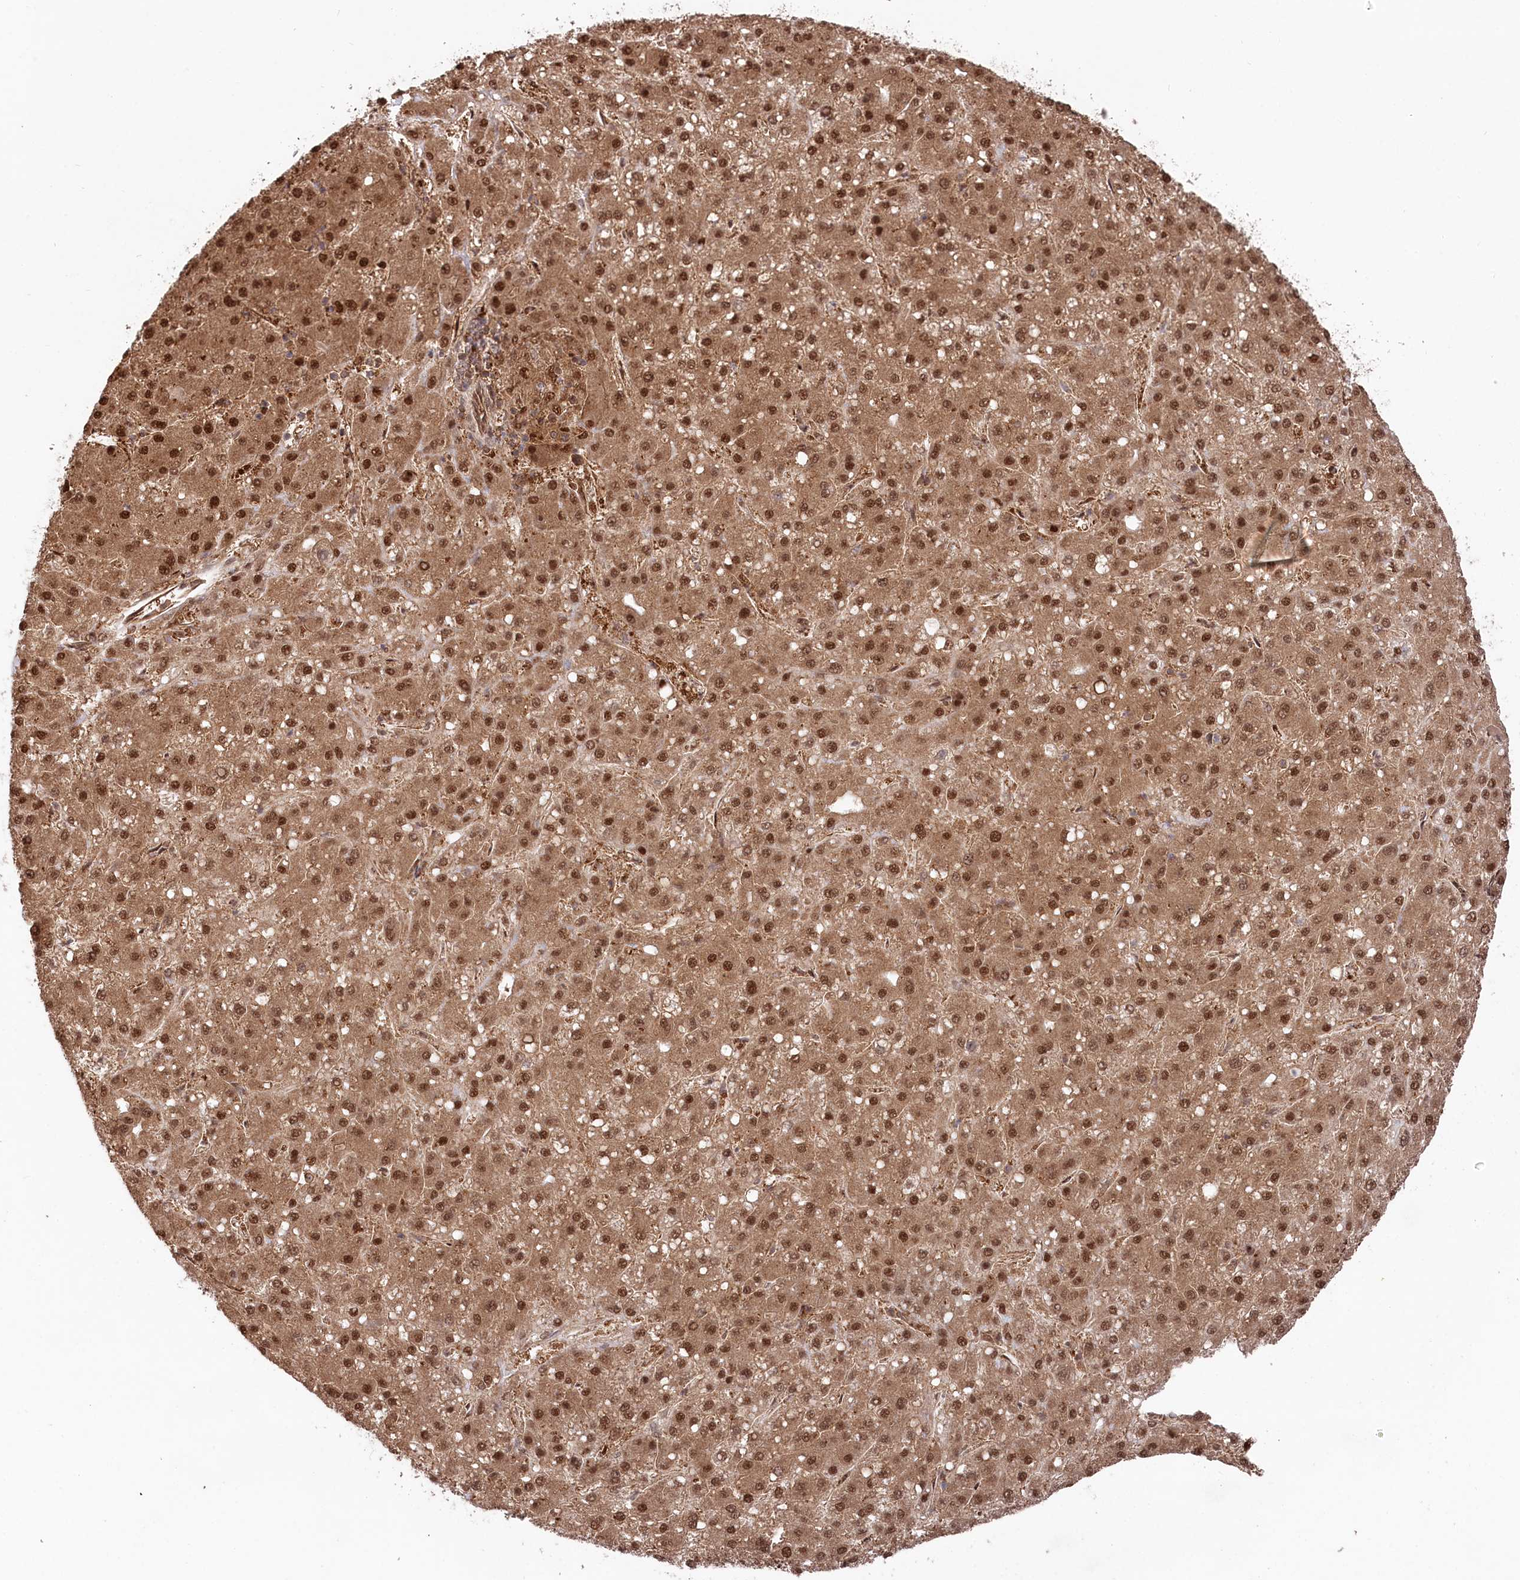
{"staining": {"intensity": "moderate", "quantity": ">75%", "location": "cytoplasmic/membranous,nuclear"}, "tissue": "liver cancer", "cell_type": "Tumor cells", "image_type": "cancer", "snomed": [{"axis": "morphology", "description": "Carcinoma, Hepatocellular, NOS"}, {"axis": "topography", "description": "Liver"}], "caption": "Hepatocellular carcinoma (liver) stained for a protein (brown) reveals moderate cytoplasmic/membranous and nuclear positive expression in approximately >75% of tumor cells.", "gene": "PSMA1", "patient": {"sex": "male", "age": 67}}